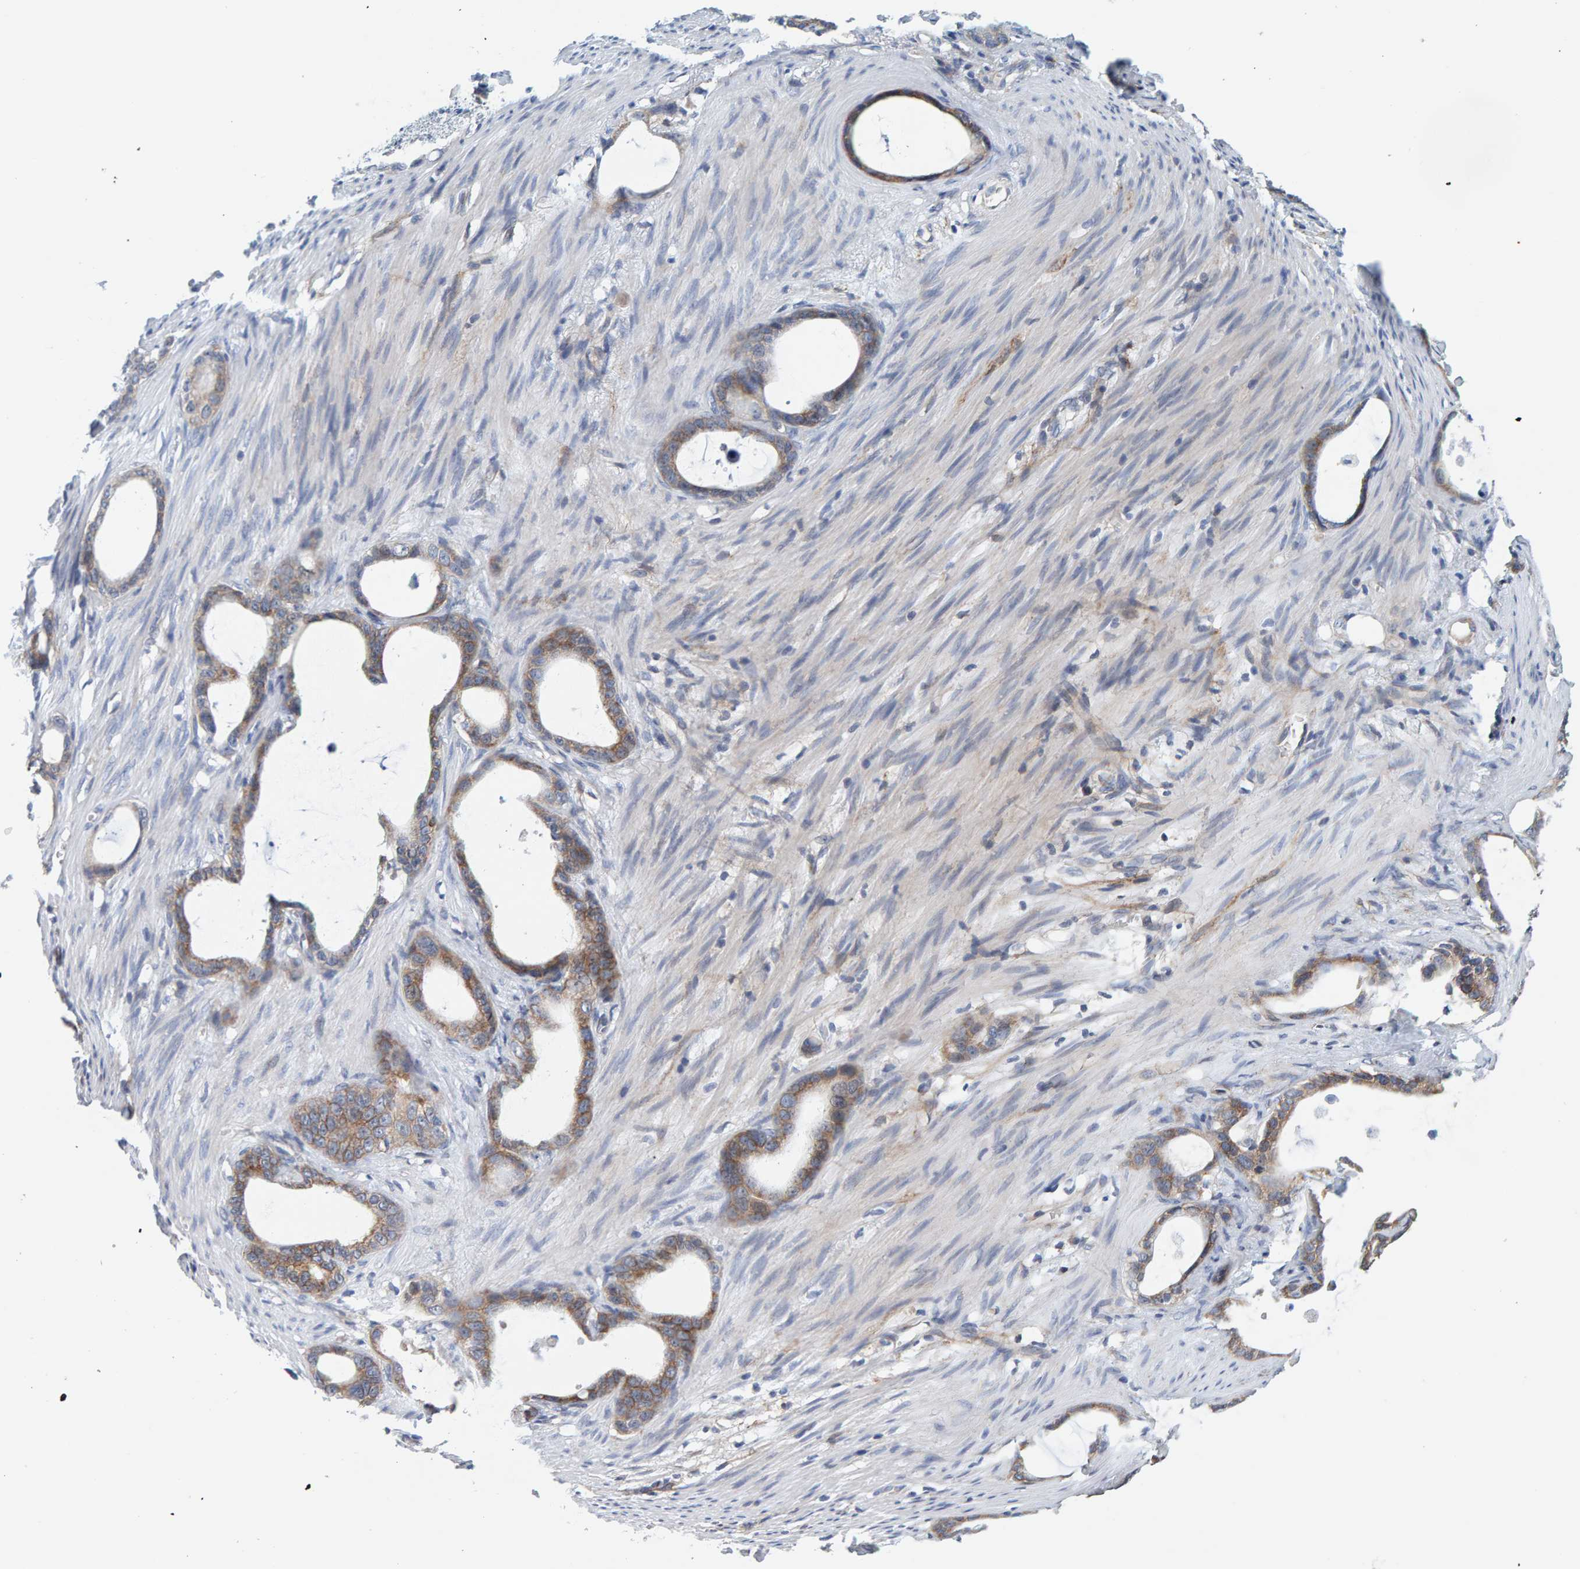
{"staining": {"intensity": "moderate", "quantity": ">75%", "location": "cytoplasmic/membranous"}, "tissue": "stomach cancer", "cell_type": "Tumor cells", "image_type": "cancer", "snomed": [{"axis": "morphology", "description": "Adenocarcinoma, NOS"}, {"axis": "topography", "description": "Stomach"}], "caption": "An image of stomach cancer (adenocarcinoma) stained for a protein shows moderate cytoplasmic/membranous brown staining in tumor cells.", "gene": "RGP1", "patient": {"sex": "female", "age": 75}}